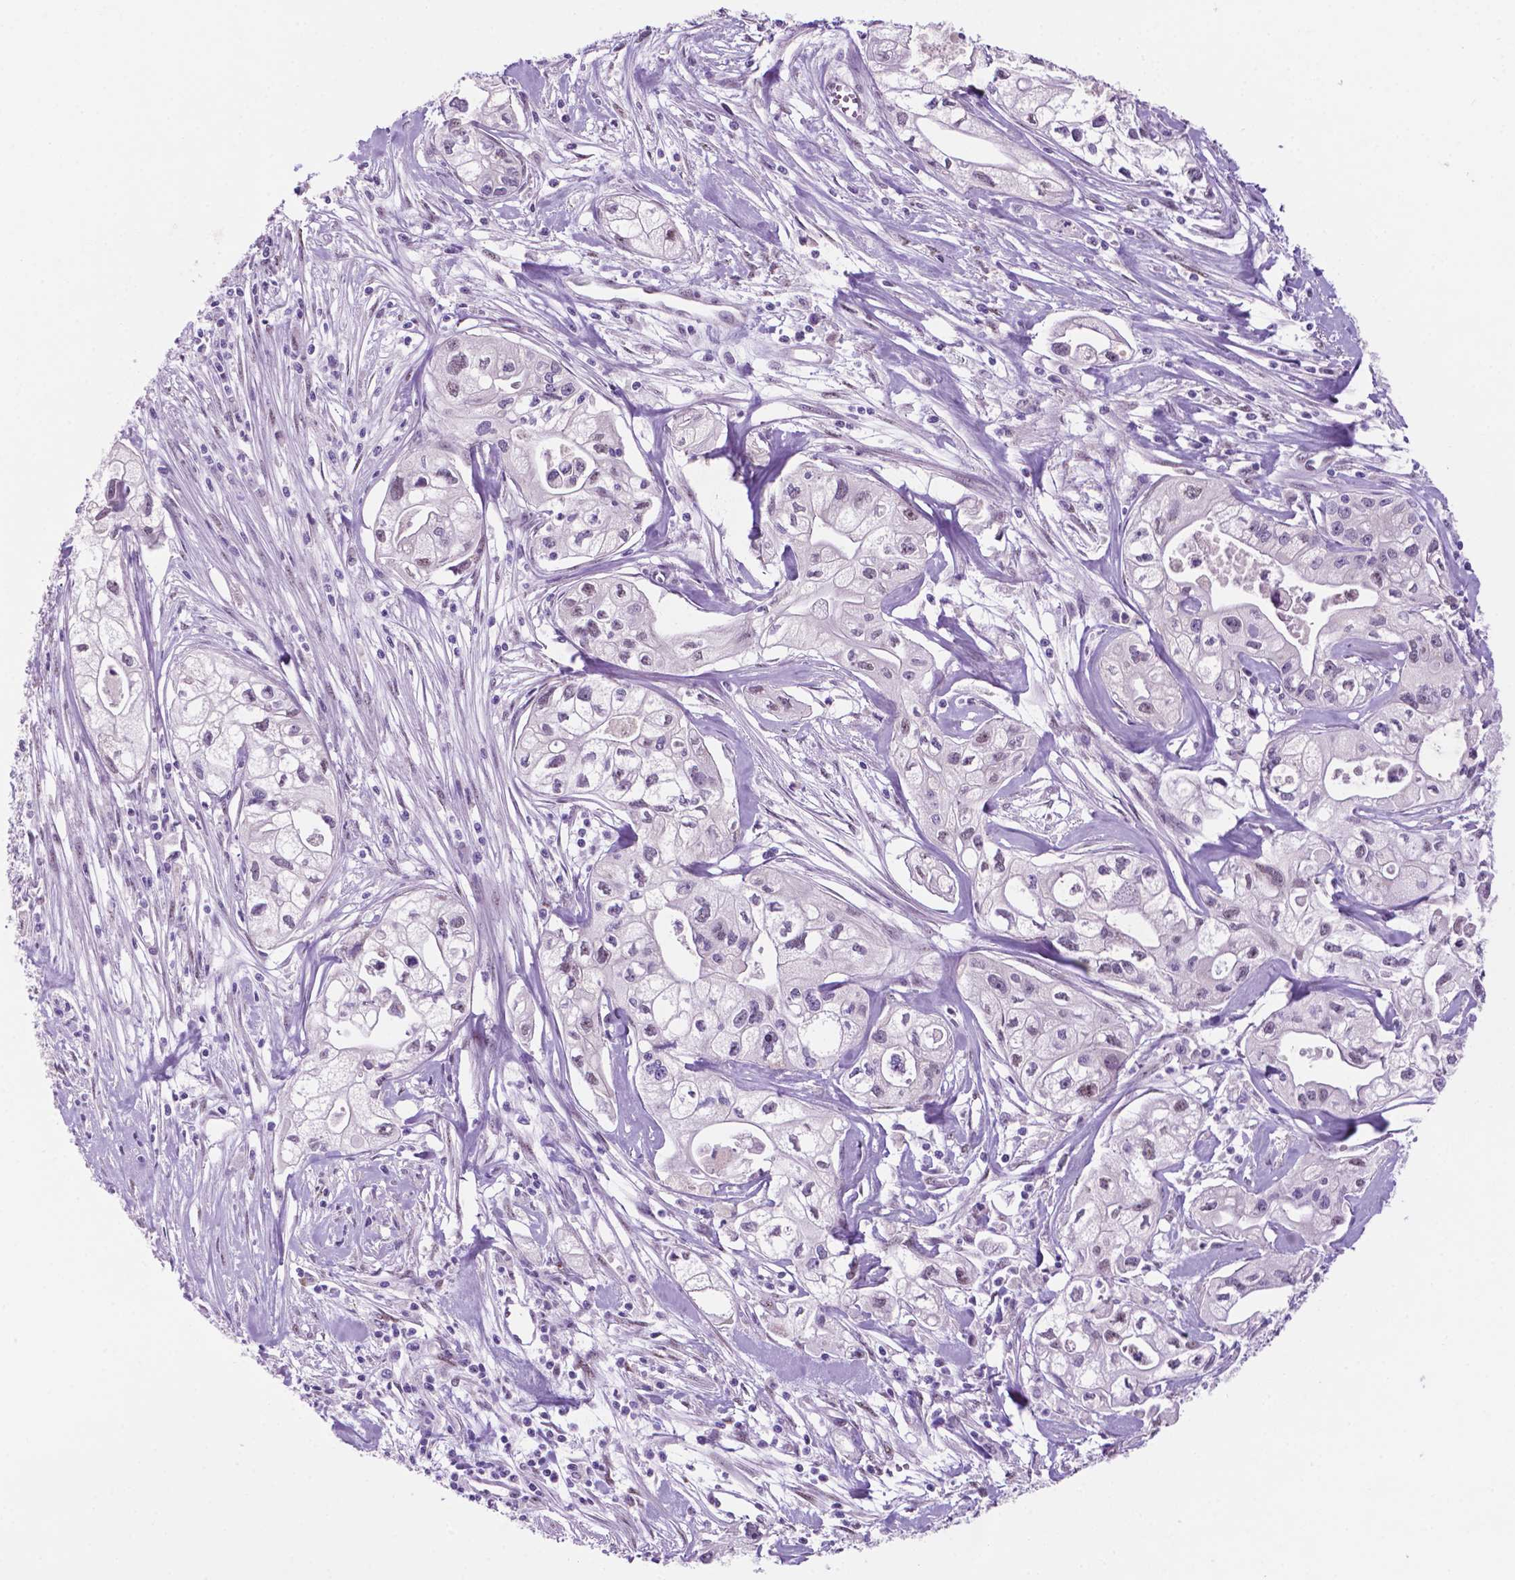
{"staining": {"intensity": "negative", "quantity": "none", "location": "none"}, "tissue": "pancreatic cancer", "cell_type": "Tumor cells", "image_type": "cancer", "snomed": [{"axis": "morphology", "description": "Adenocarcinoma, NOS"}, {"axis": "topography", "description": "Pancreas"}], "caption": "IHC histopathology image of adenocarcinoma (pancreatic) stained for a protein (brown), which exhibits no expression in tumor cells.", "gene": "C18orf21", "patient": {"sex": "male", "age": 70}}